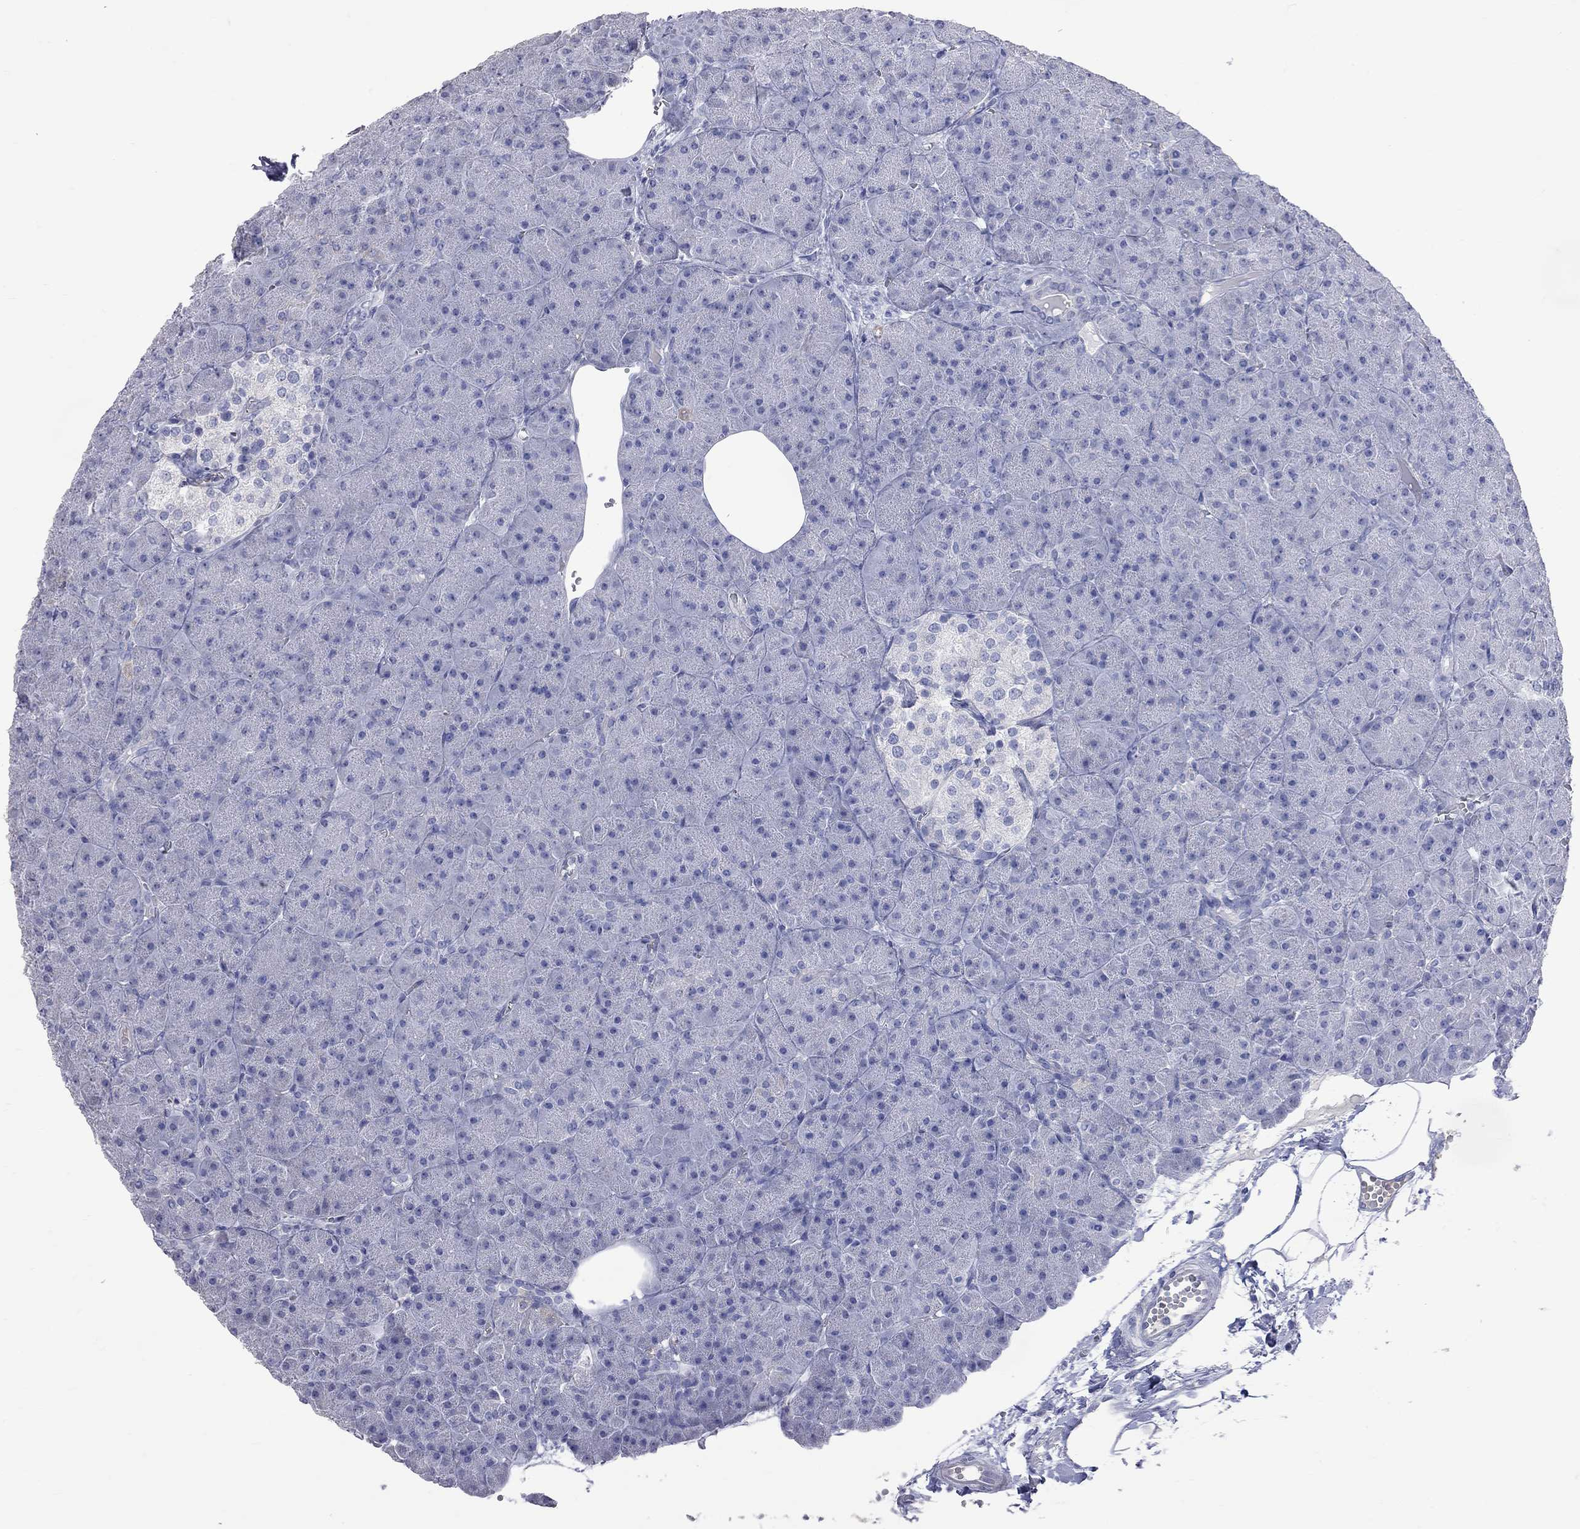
{"staining": {"intensity": "negative", "quantity": "none", "location": "none"}, "tissue": "pancreas", "cell_type": "Exocrine glandular cells", "image_type": "normal", "snomed": [{"axis": "morphology", "description": "Normal tissue, NOS"}, {"axis": "topography", "description": "Pancreas"}], "caption": "IHC micrograph of benign pancreas: pancreas stained with DAB (3,3'-diaminobenzidine) demonstrates no significant protein expression in exocrine glandular cells.", "gene": "KCND2", "patient": {"sex": "male", "age": 61}}